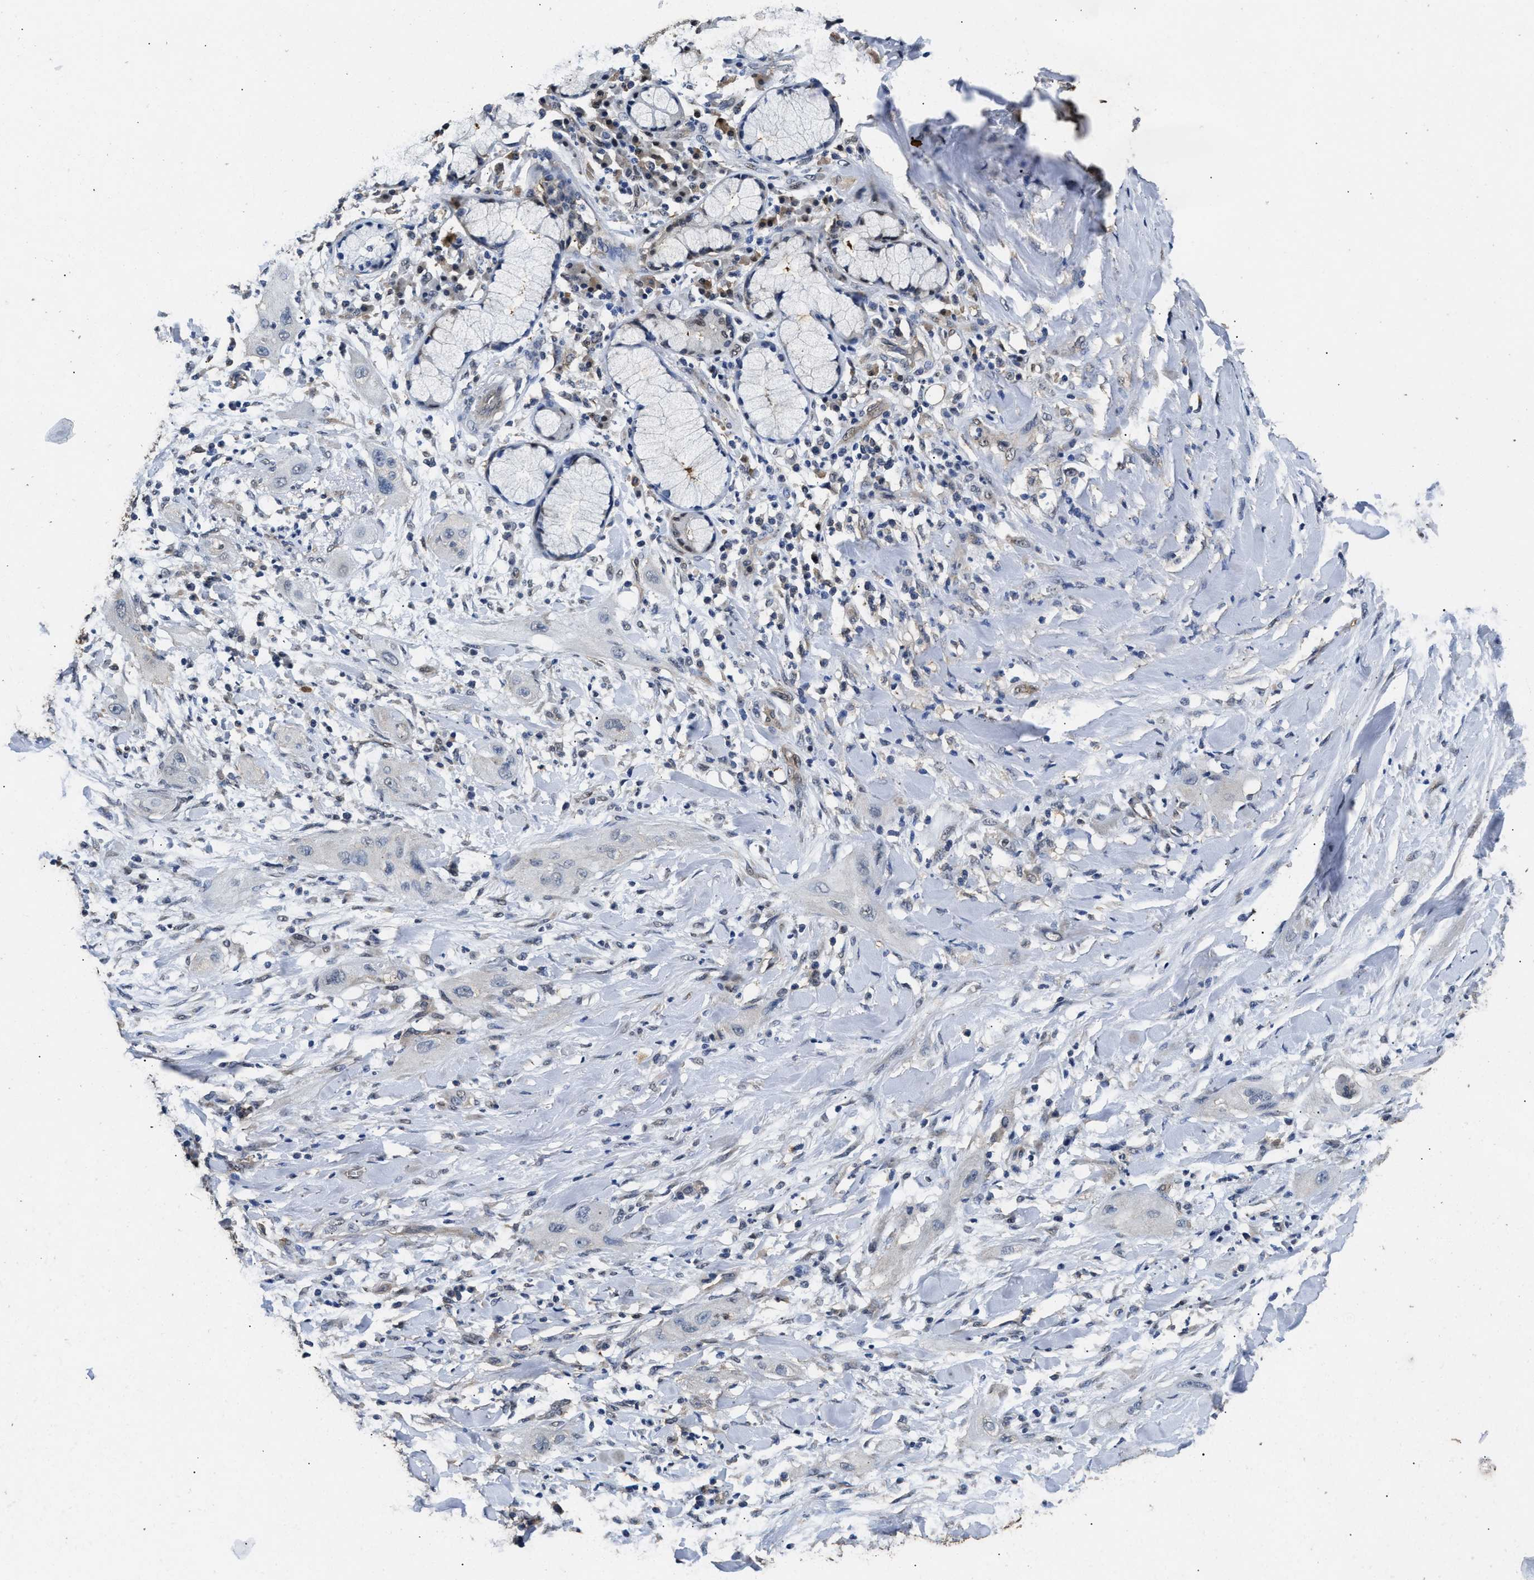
{"staining": {"intensity": "negative", "quantity": "none", "location": "none"}, "tissue": "lung cancer", "cell_type": "Tumor cells", "image_type": "cancer", "snomed": [{"axis": "morphology", "description": "Squamous cell carcinoma, NOS"}, {"axis": "topography", "description": "Lung"}], "caption": "An IHC histopathology image of squamous cell carcinoma (lung) is shown. There is no staining in tumor cells of squamous cell carcinoma (lung).", "gene": "YWHAE", "patient": {"sex": "female", "age": 47}}